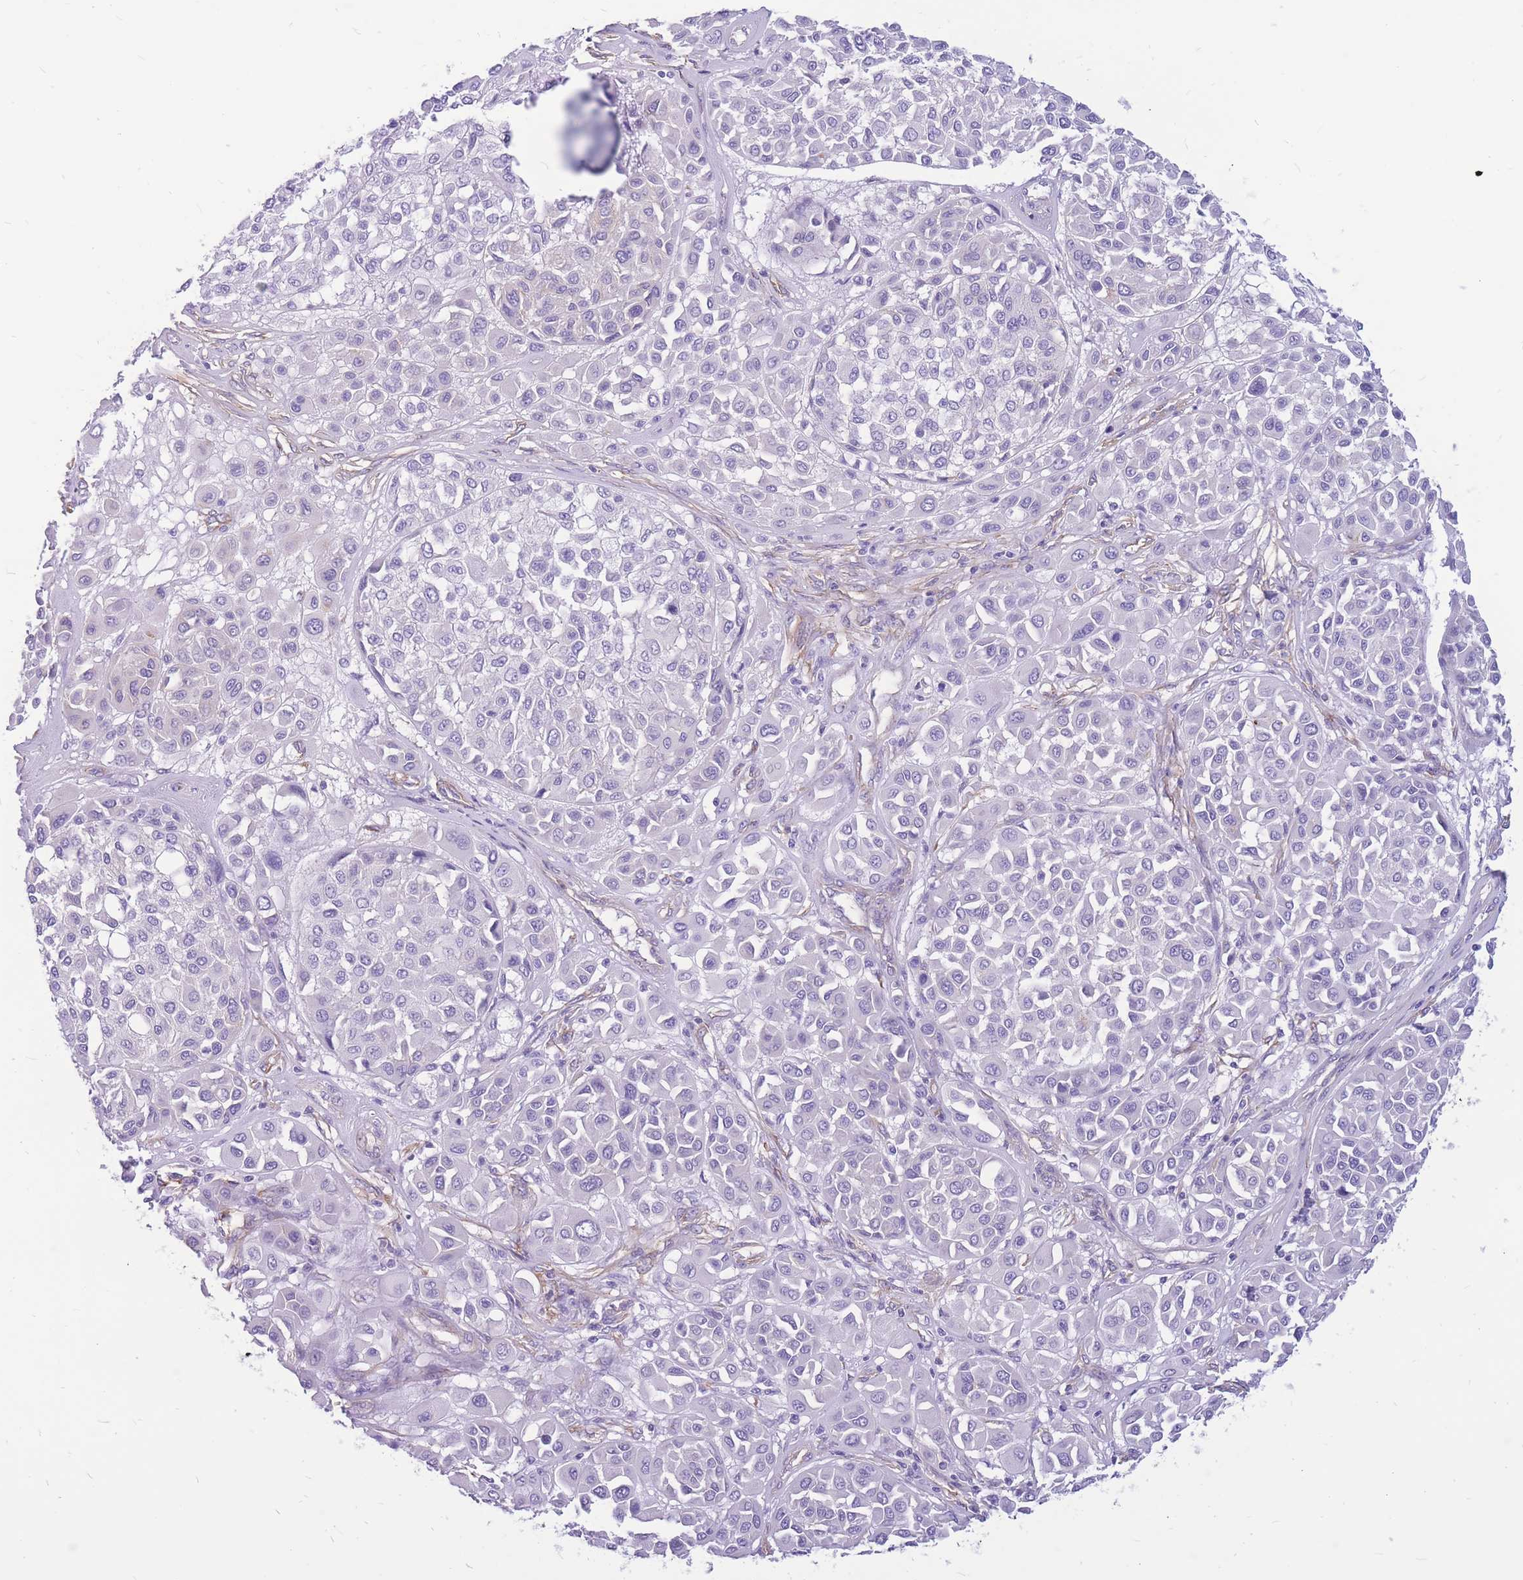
{"staining": {"intensity": "negative", "quantity": "none", "location": "none"}, "tissue": "melanoma", "cell_type": "Tumor cells", "image_type": "cancer", "snomed": [{"axis": "morphology", "description": "Malignant melanoma, Metastatic site"}, {"axis": "topography", "description": "Soft tissue"}], "caption": "Melanoma was stained to show a protein in brown. There is no significant staining in tumor cells.", "gene": "ADD2", "patient": {"sex": "male", "age": 41}}